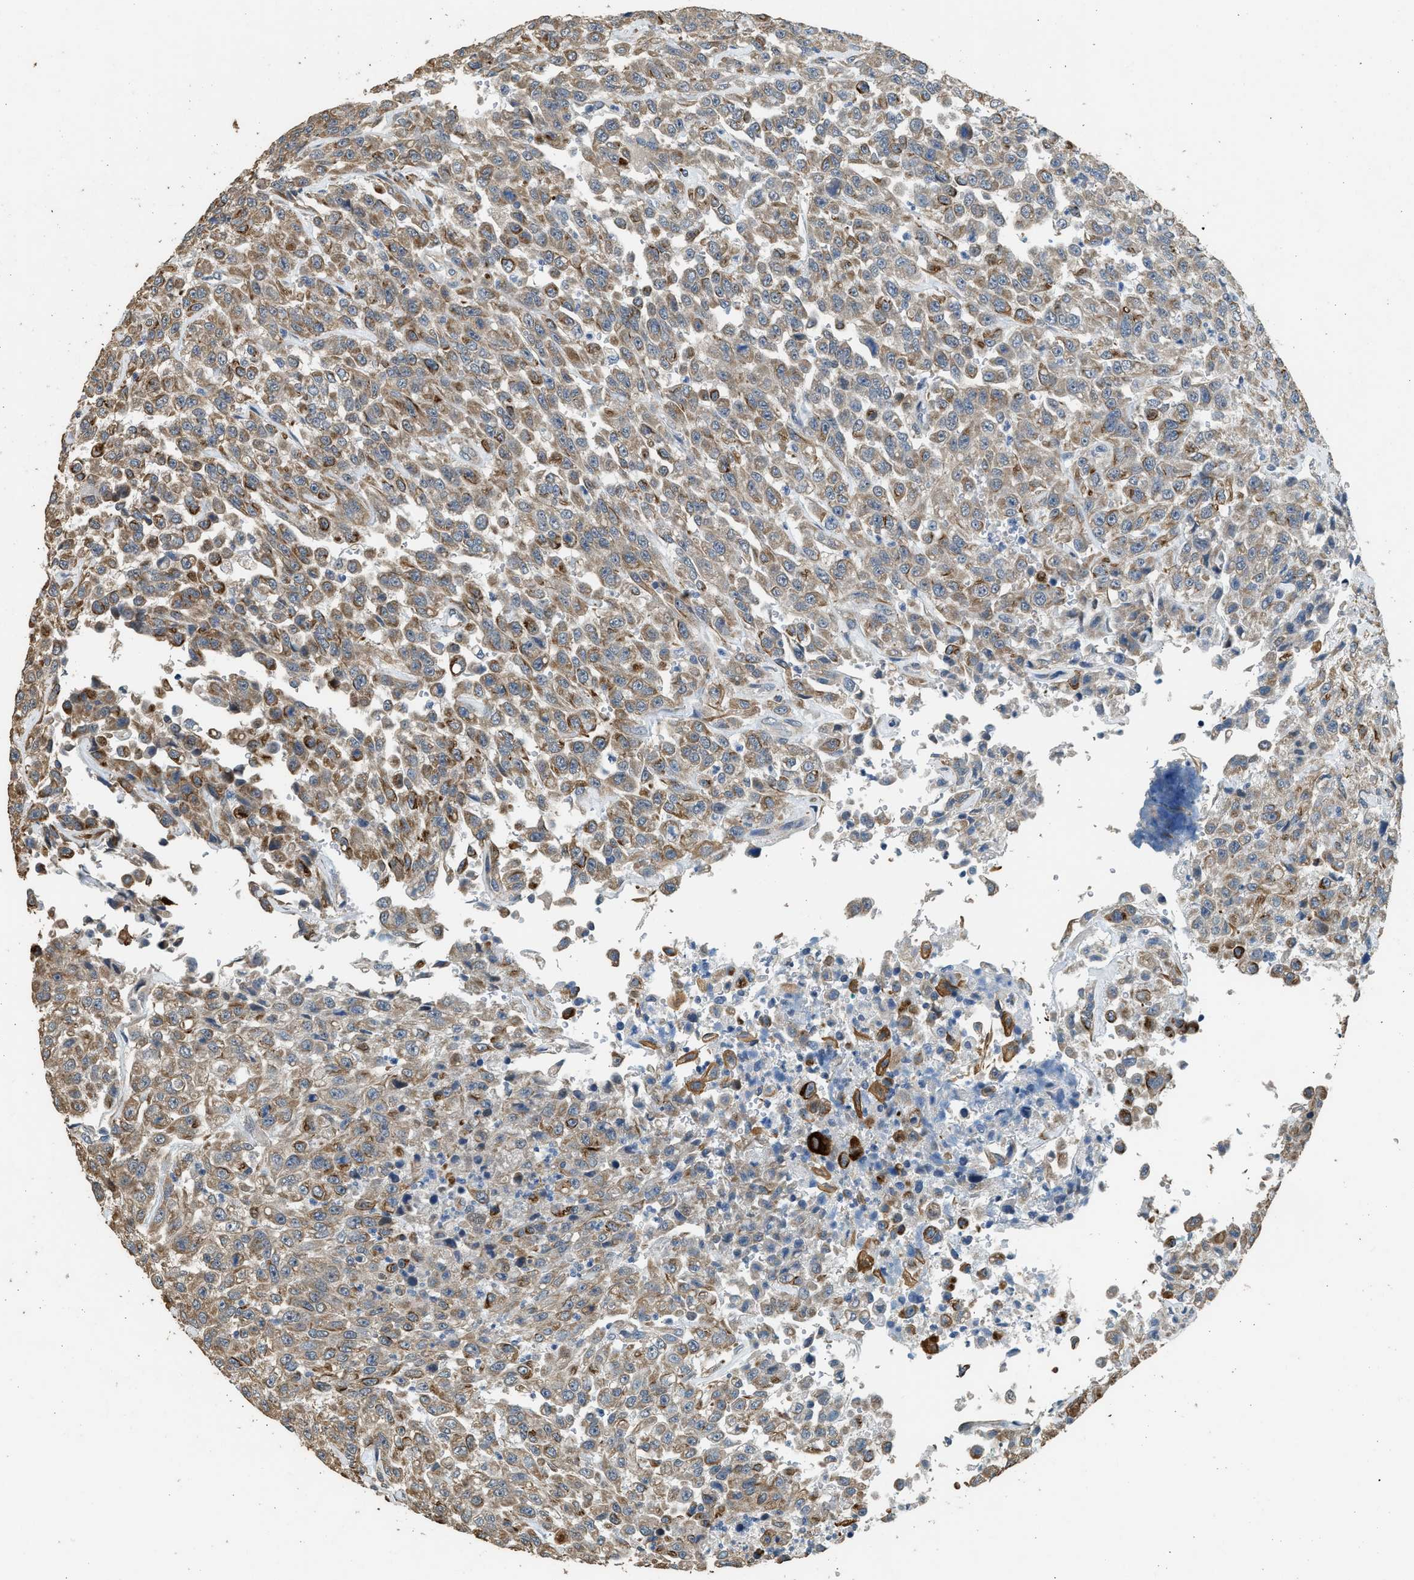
{"staining": {"intensity": "moderate", "quantity": ">75%", "location": "cytoplasmic/membranous"}, "tissue": "urothelial cancer", "cell_type": "Tumor cells", "image_type": "cancer", "snomed": [{"axis": "morphology", "description": "Urothelial carcinoma, High grade"}, {"axis": "topography", "description": "Urinary bladder"}], "caption": "Human urothelial carcinoma (high-grade) stained with a brown dye shows moderate cytoplasmic/membranous positive positivity in approximately >75% of tumor cells.", "gene": "PCLO", "patient": {"sex": "male", "age": 46}}